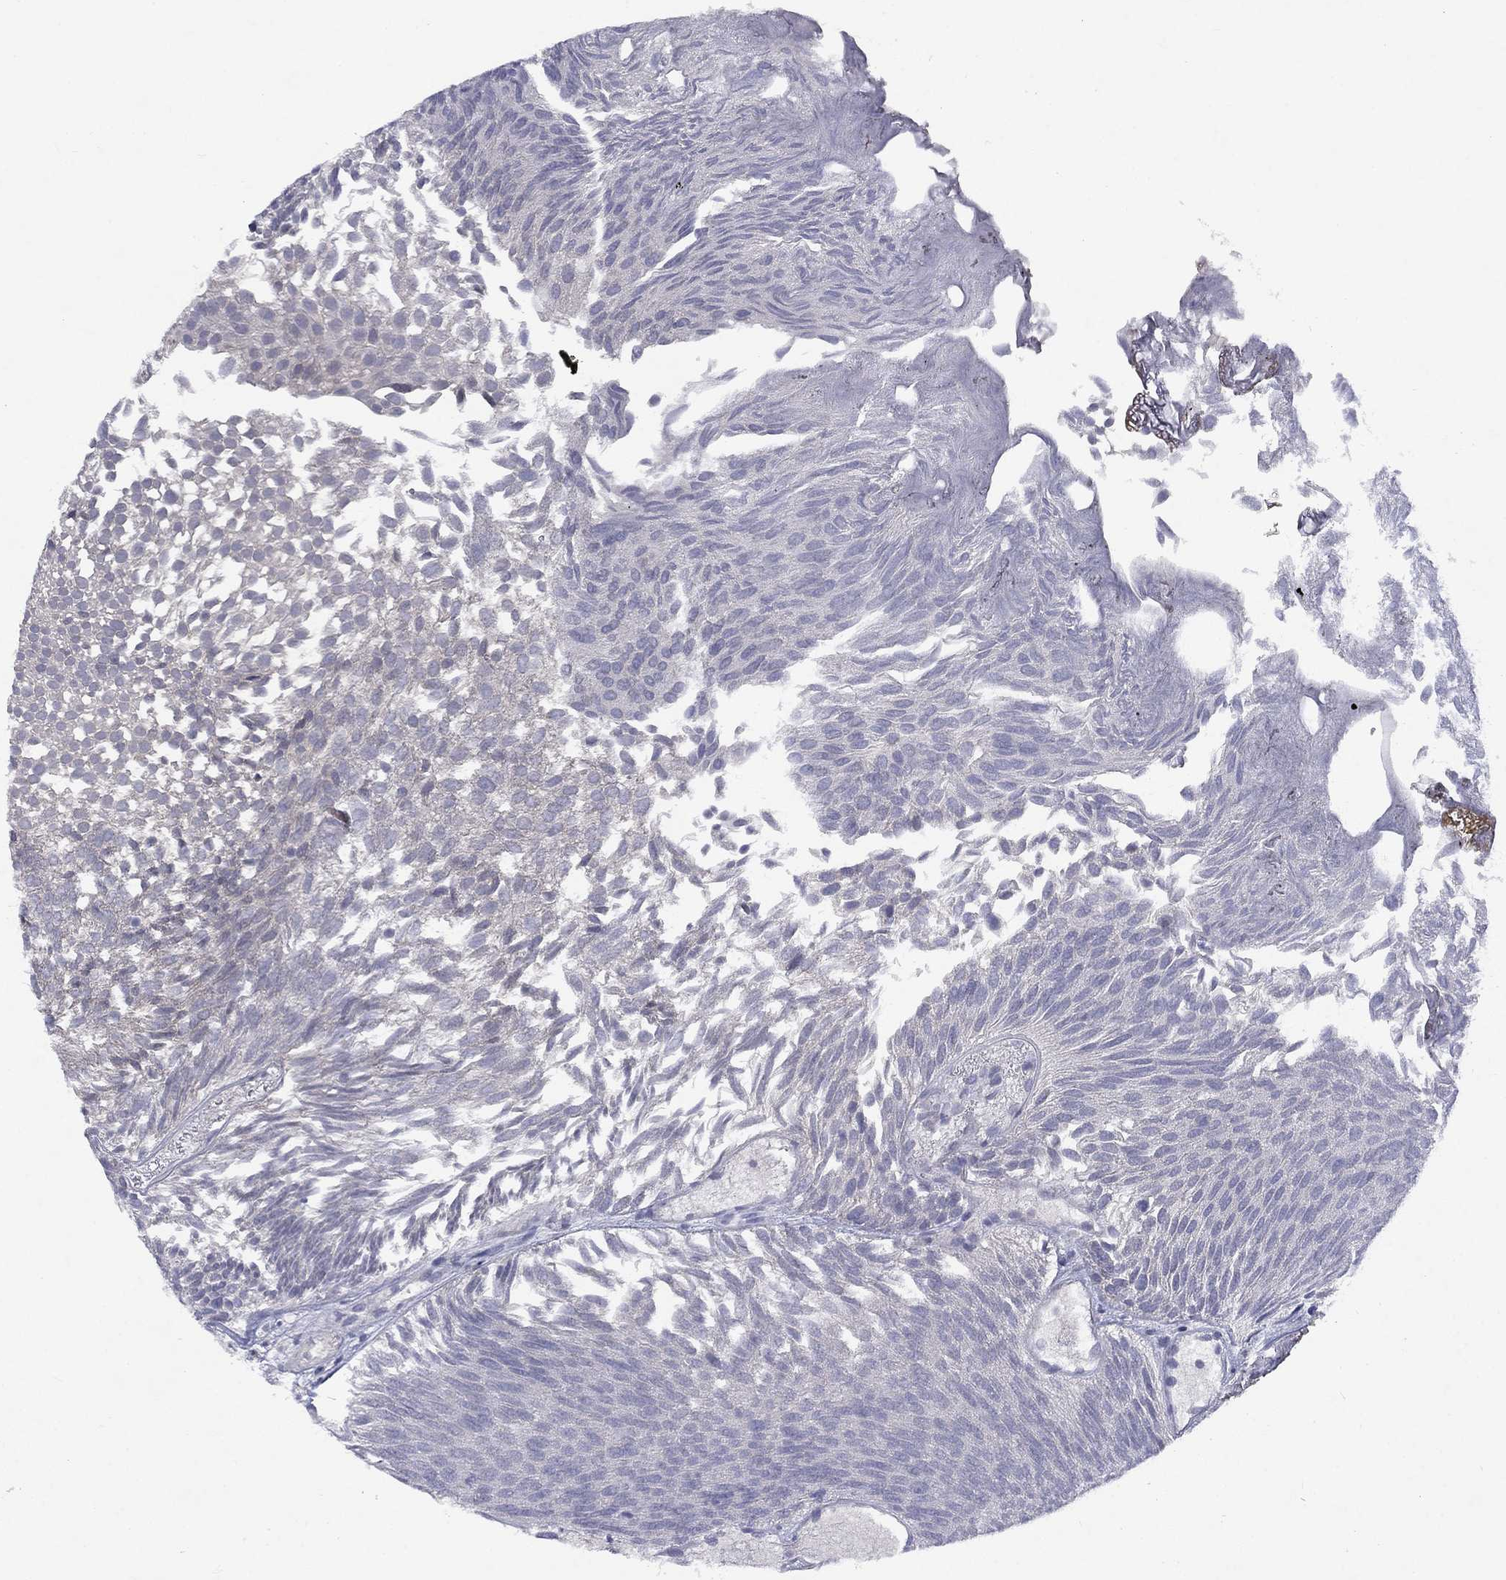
{"staining": {"intensity": "negative", "quantity": "none", "location": "none"}, "tissue": "urothelial cancer", "cell_type": "Tumor cells", "image_type": "cancer", "snomed": [{"axis": "morphology", "description": "Urothelial carcinoma, Low grade"}, {"axis": "topography", "description": "Urinary bladder"}], "caption": "Histopathology image shows no significant protein expression in tumor cells of urothelial cancer. (Stains: DAB (3,3'-diaminobenzidine) immunohistochemistry (IHC) with hematoxylin counter stain, Microscopy: brightfield microscopy at high magnification).", "gene": "CACNA1A", "patient": {"sex": "male", "age": 52}}